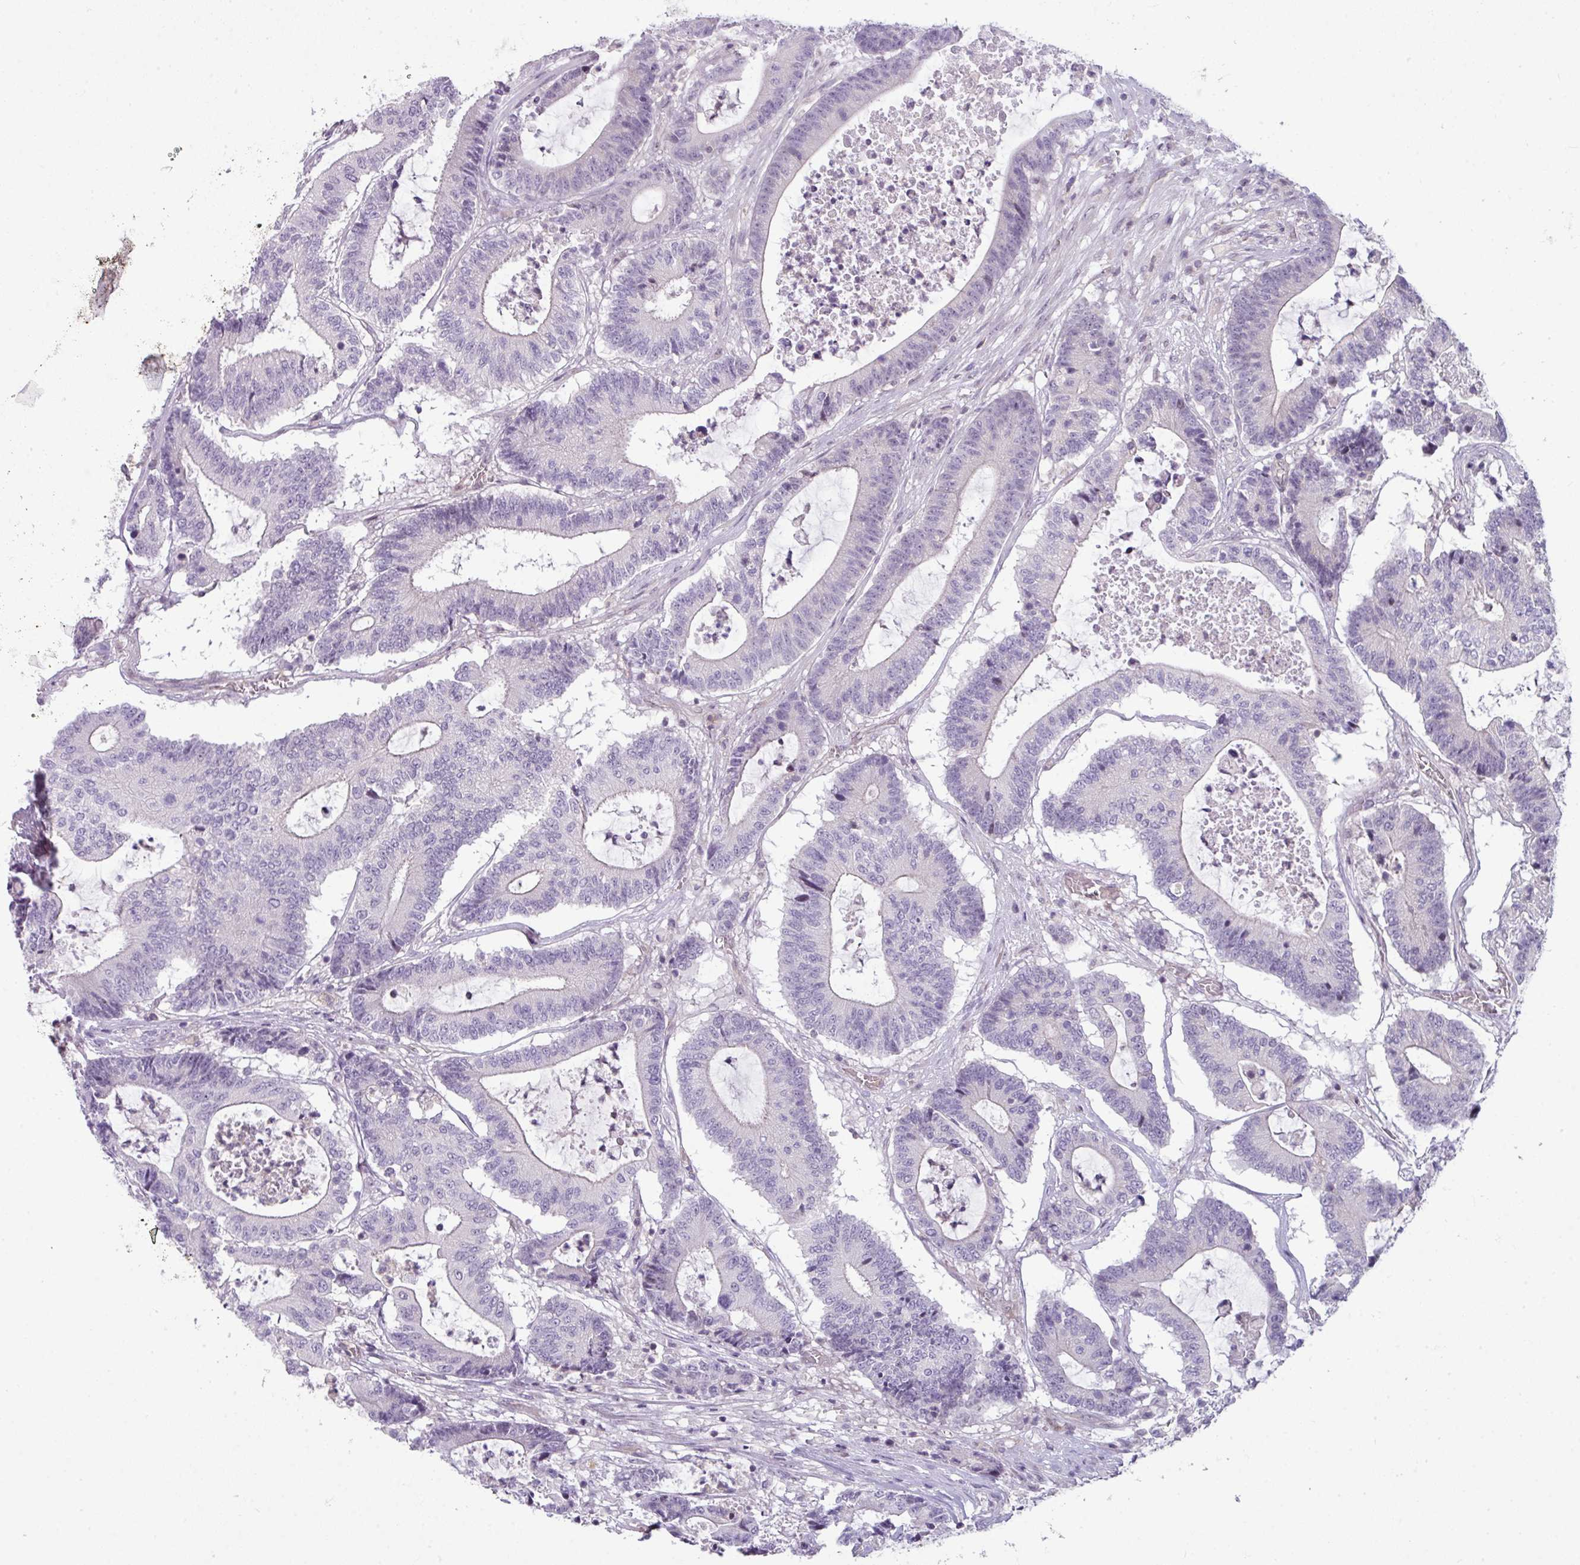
{"staining": {"intensity": "negative", "quantity": "none", "location": "none"}, "tissue": "colorectal cancer", "cell_type": "Tumor cells", "image_type": "cancer", "snomed": [{"axis": "morphology", "description": "Adenocarcinoma, NOS"}, {"axis": "topography", "description": "Colon"}], "caption": "IHC of colorectal adenocarcinoma reveals no expression in tumor cells.", "gene": "STAT5A", "patient": {"sex": "female", "age": 84}}